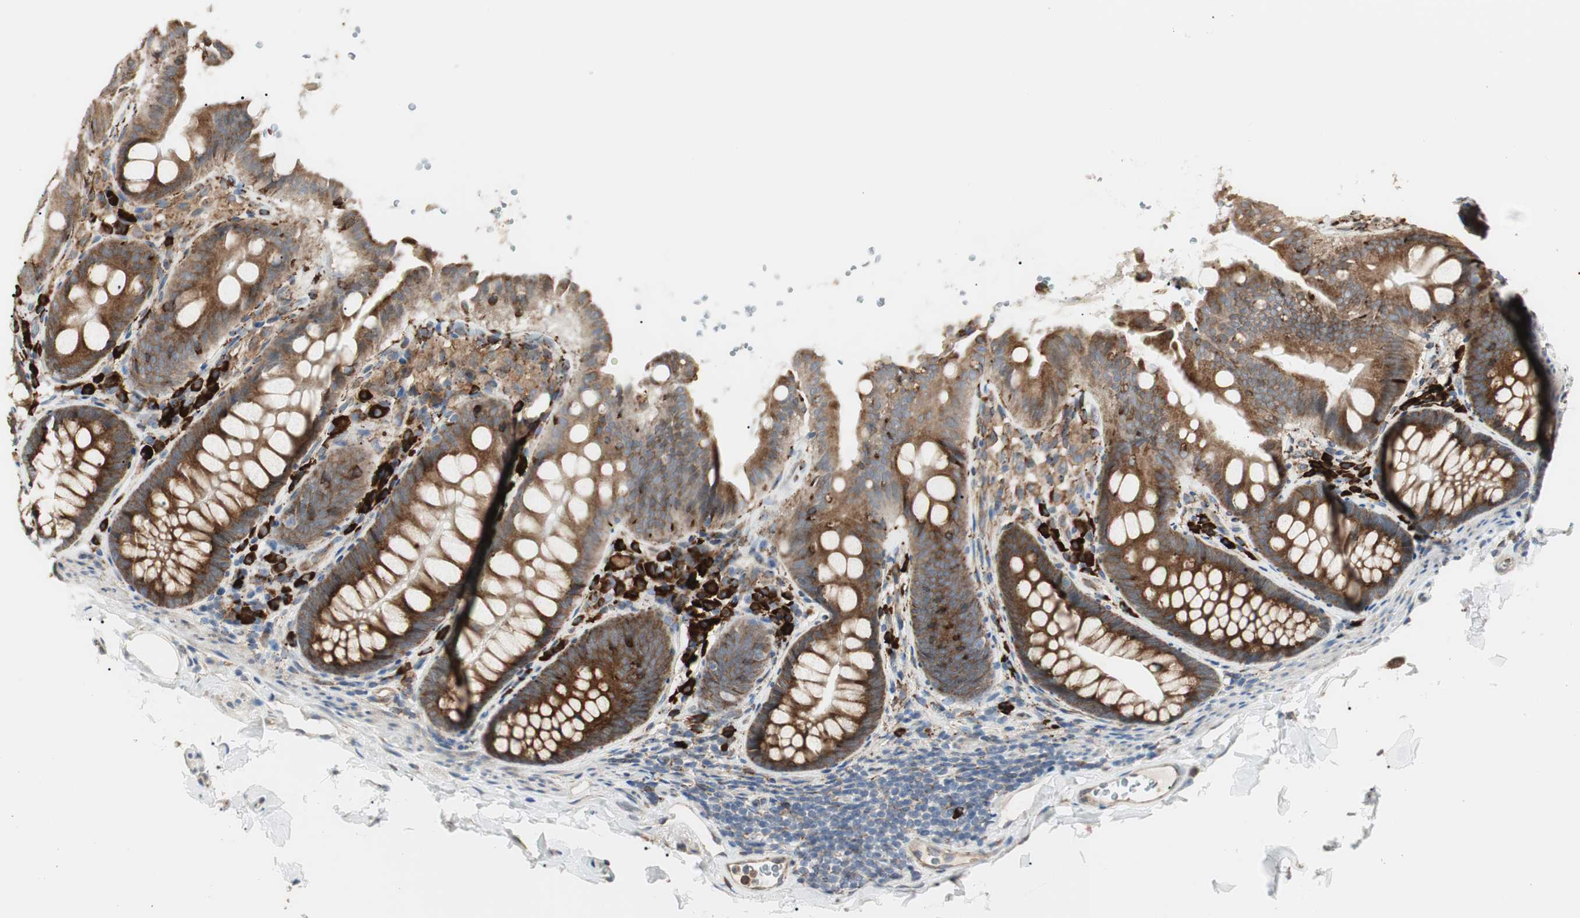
{"staining": {"intensity": "moderate", "quantity": ">75%", "location": "cytoplasmic/membranous"}, "tissue": "colon", "cell_type": "Endothelial cells", "image_type": "normal", "snomed": [{"axis": "morphology", "description": "Normal tissue, NOS"}, {"axis": "topography", "description": "Colon"}], "caption": "Colon stained with immunohistochemistry (IHC) reveals moderate cytoplasmic/membranous staining in about >75% of endothelial cells. (DAB (3,3'-diaminobenzidine) = brown stain, brightfield microscopy at high magnification).", "gene": "HSP90B1", "patient": {"sex": "female", "age": 61}}